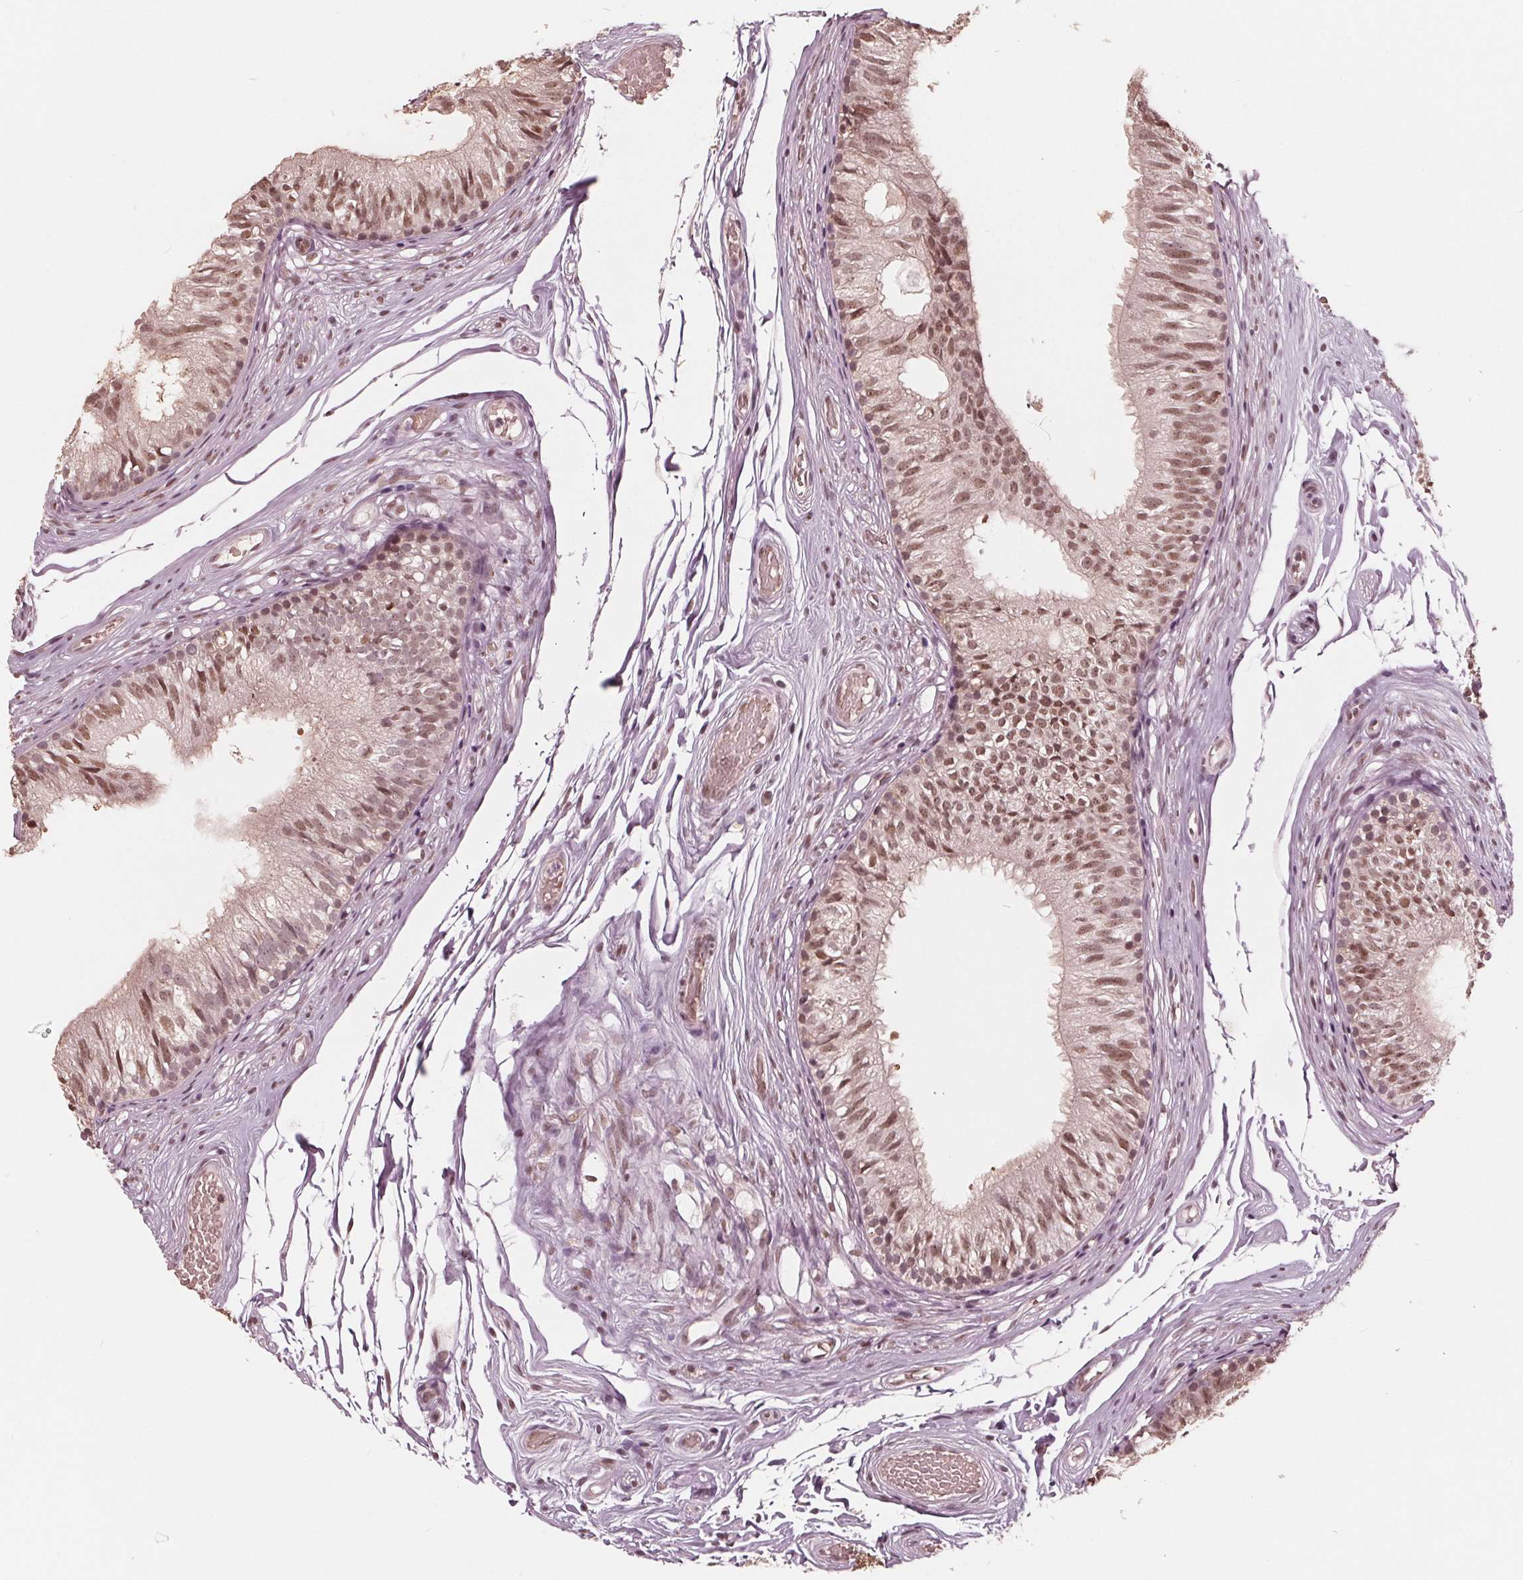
{"staining": {"intensity": "moderate", "quantity": ">75%", "location": "cytoplasmic/membranous,nuclear"}, "tissue": "epididymis", "cell_type": "Glandular cells", "image_type": "normal", "snomed": [{"axis": "morphology", "description": "Normal tissue, NOS"}, {"axis": "topography", "description": "Epididymis"}], "caption": "Immunohistochemical staining of unremarkable human epididymis shows medium levels of moderate cytoplasmic/membranous,nuclear expression in approximately >75% of glandular cells. (brown staining indicates protein expression, while blue staining denotes nuclei).", "gene": "HIRIP3", "patient": {"sex": "male", "age": 29}}